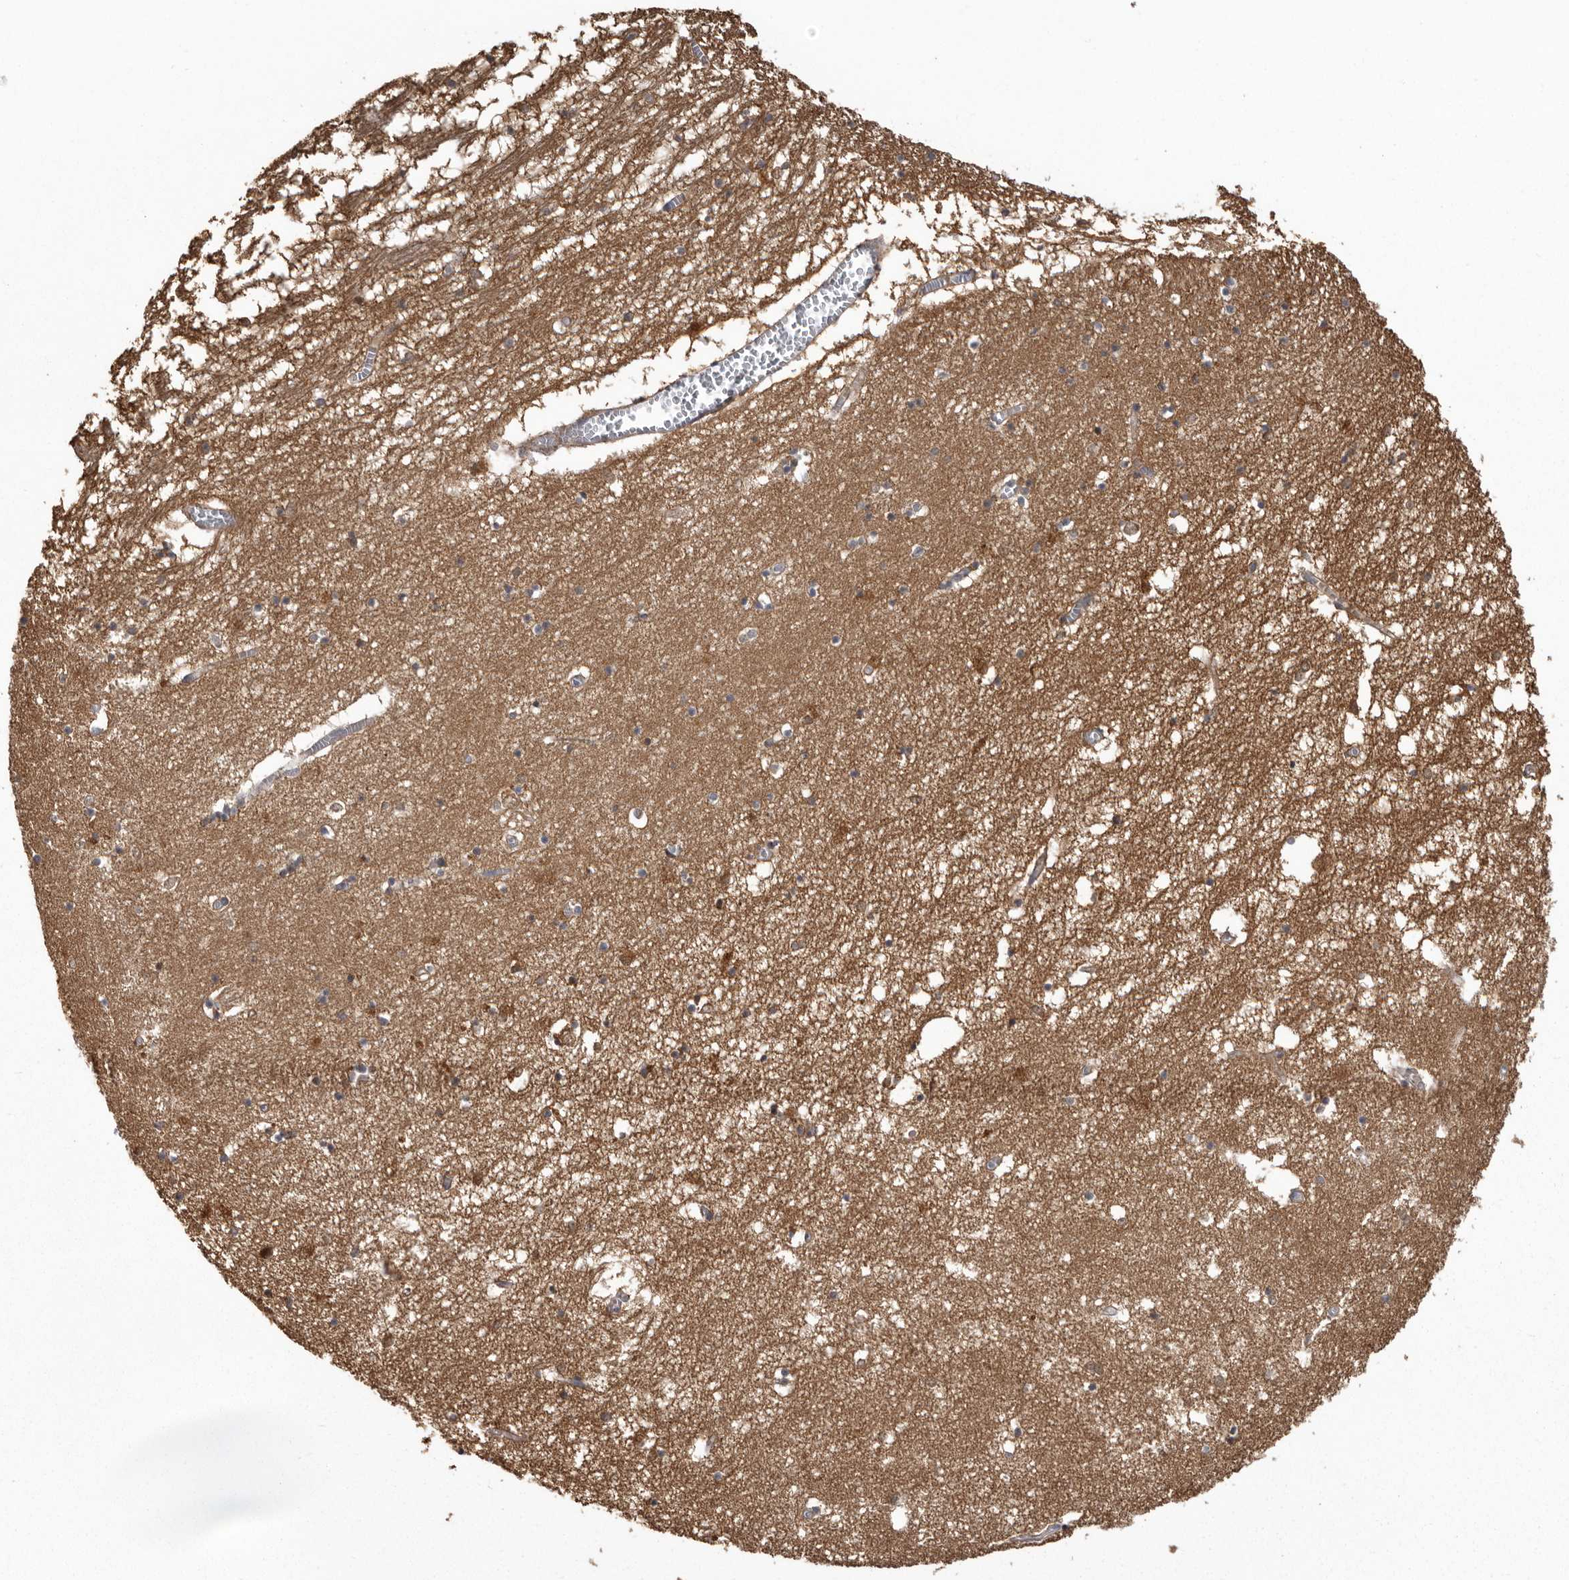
{"staining": {"intensity": "weak", "quantity": "<25%", "location": "cytoplasmic/membranous"}, "tissue": "hippocampus", "cell_type": "Glial cells", "image_type": "normal", "snomed": [{"axis": "morphology", "description": "Normal tissue, NOS"}, {"axis": "topography", "description": "Hippocampus"}], "caption": "Protein analysis of normal hippocampus demonstrates no significant positivity in glial cells. (IHC, brightfield microscopy, high magnification).", "gene": "MDH1", "patient": {"sex": "male", "age": 70}}